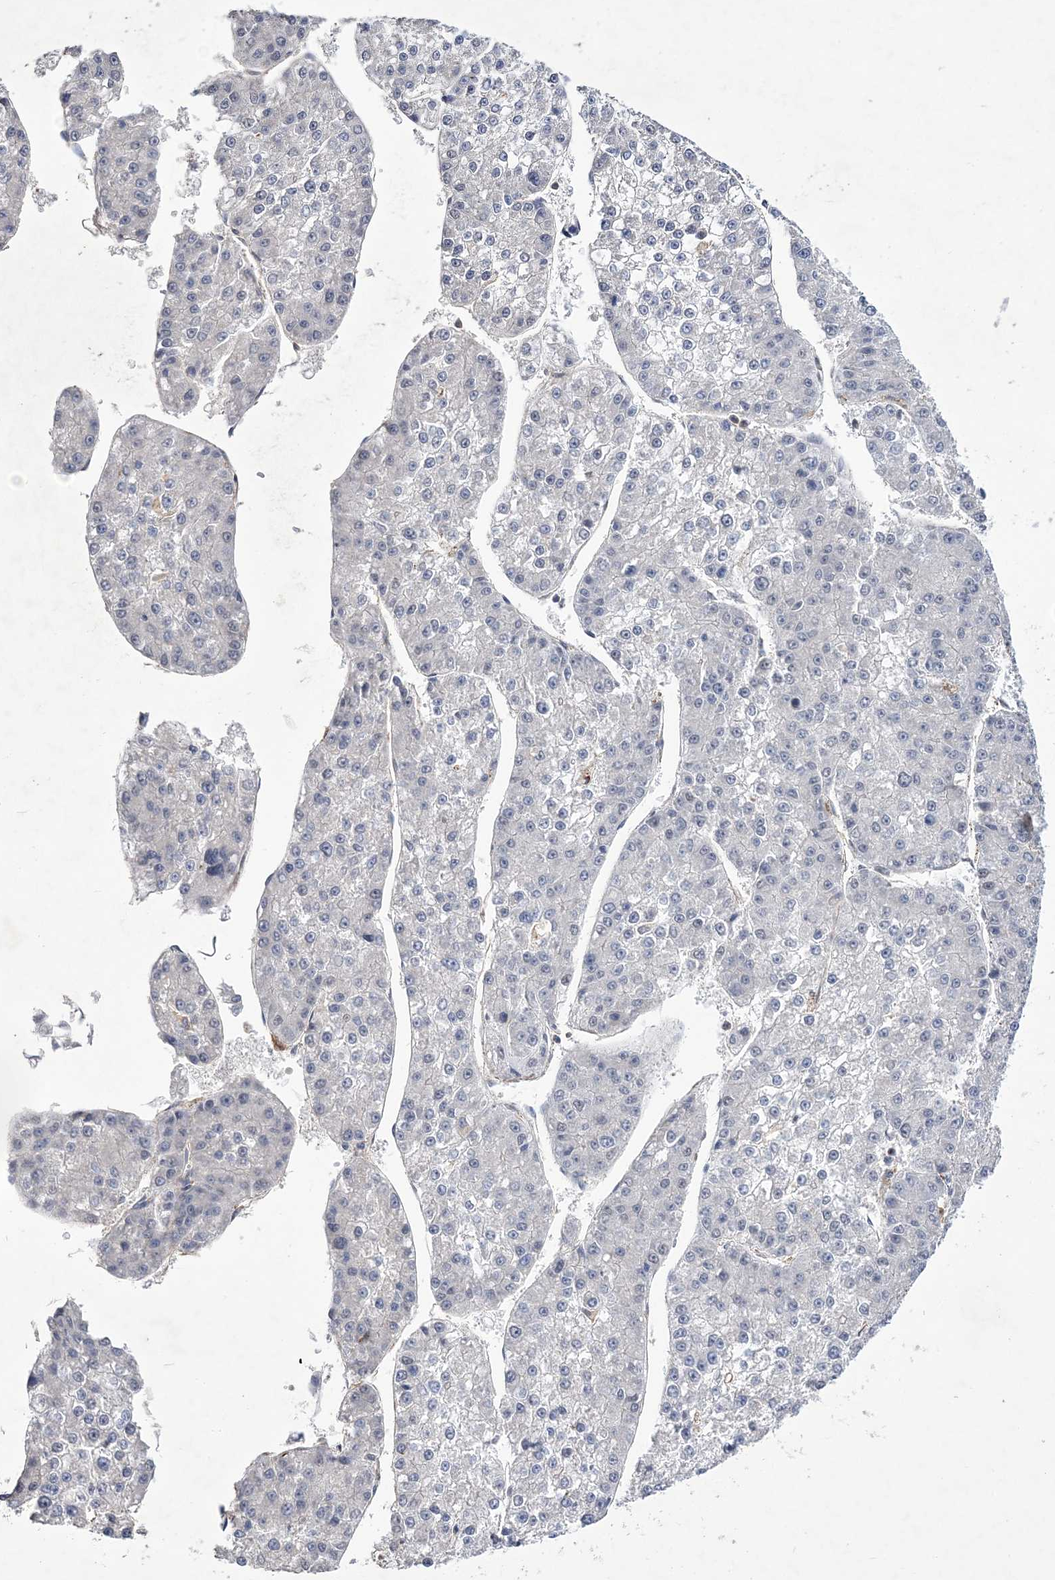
{"staining": {"intensity": "negative", "quantity": "none", "location": "none"}, "tissue": "liver cancer", "cell_type": "Tumor cells", "image_type": "cancer", "snomed": [{"axis": "morphology", "description": "Carcinoma, Hepatocellular, NOS"}, {"axis": "topography", "description": "Liver"}], "caption": "Hepatocellular carcinoma (liver) was stained to show a protein in brown. There is no significant expression in tumor cells. The staining is performed using DAB (3,3'-diaminobenzidine) brown chromogen with nuclei counter-stained in using hematoxylin.", "gene": "BOD1L1", "patient": {"sex": "female", "age": 73}}